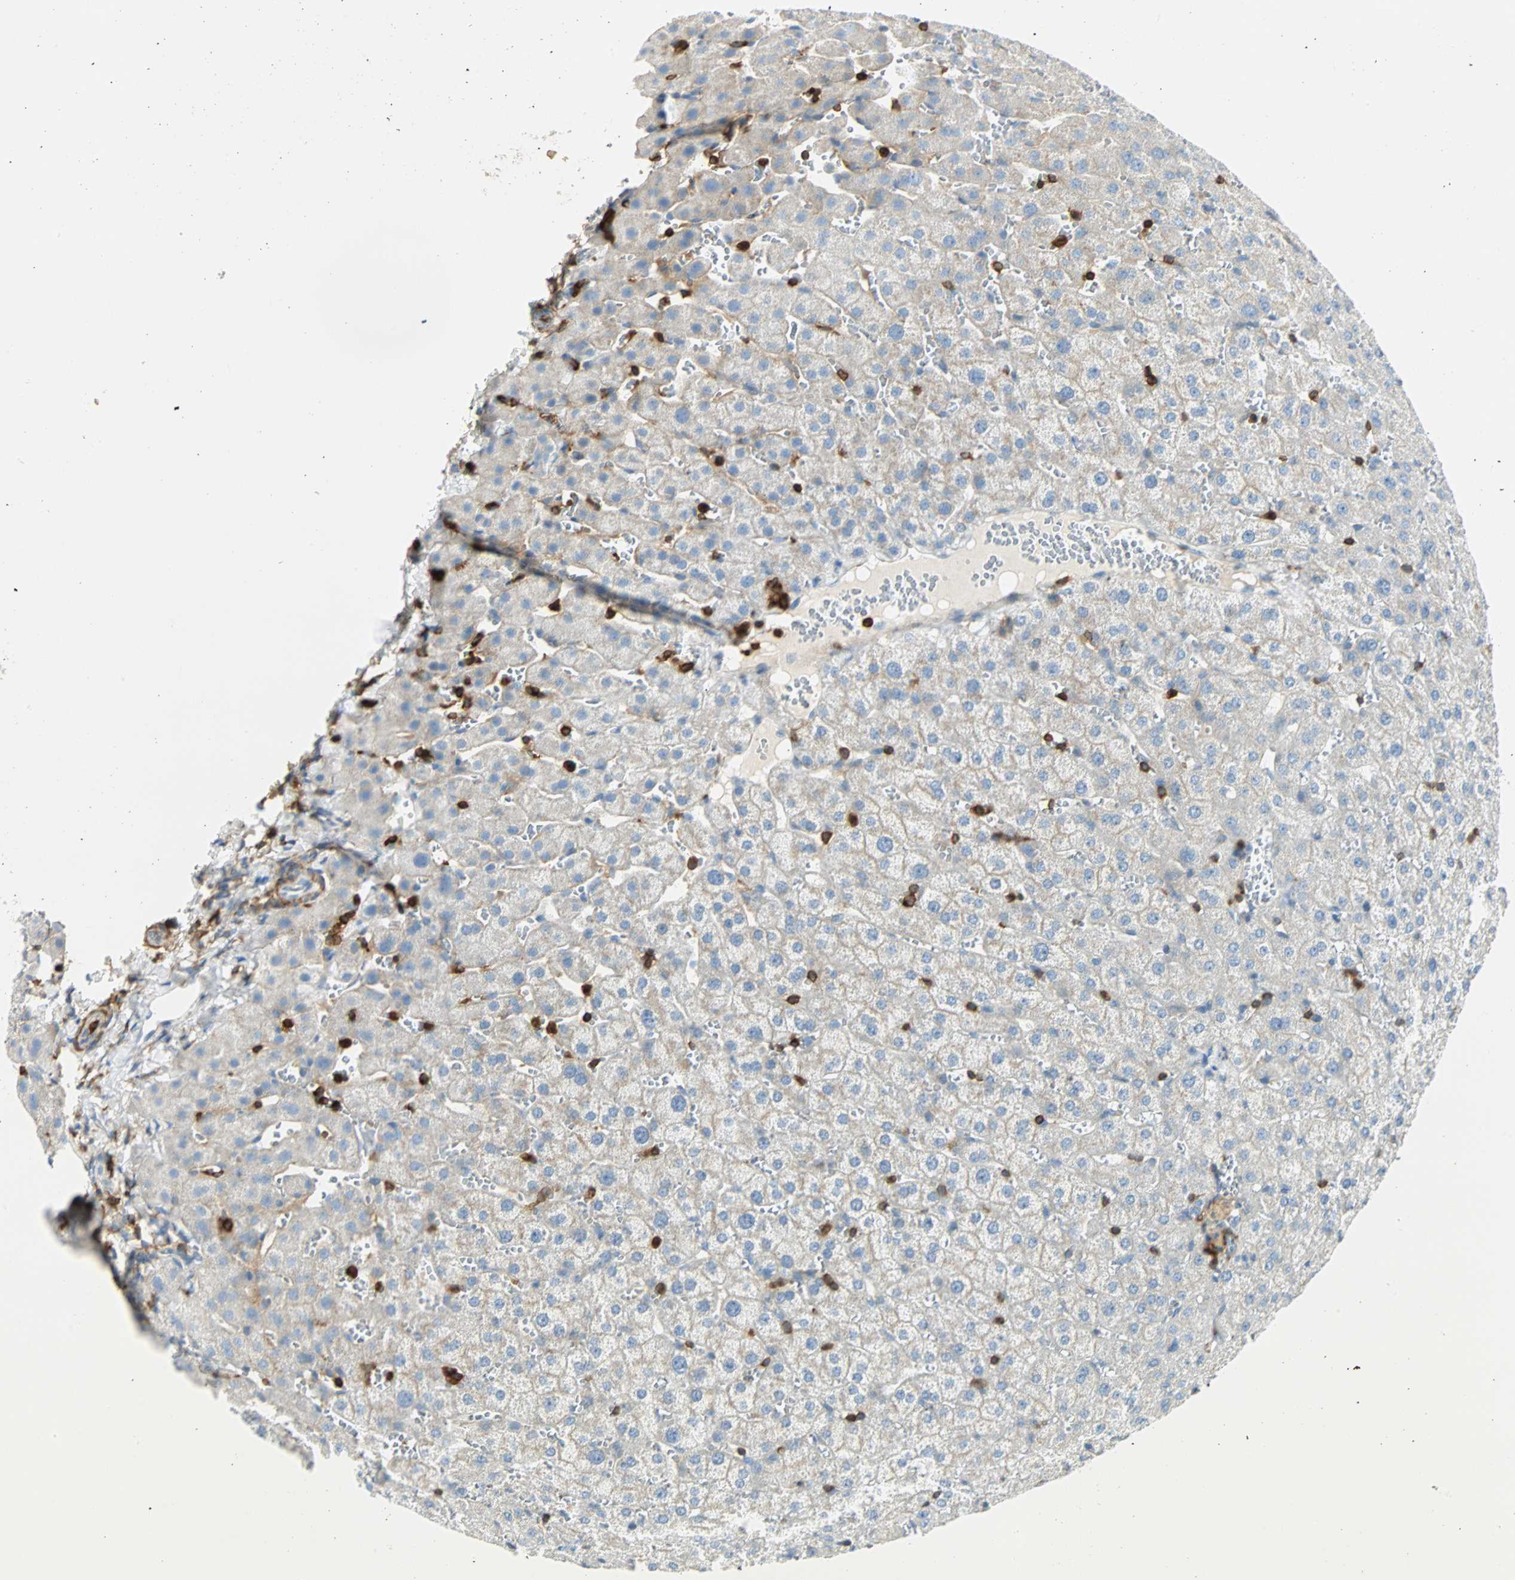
{"staining": {"intensity": "negative", "quantity": "none", "location": "none"}, "tissue": "liver", "cell_type": "Cholangiocytes", "image_type": "normal", "snomed": [{"axis": "morphology", "description": "Normal tissue, NOS"}, {"axis": "morphology", "description": "Fibrosis, NOS"}, {"axis": "topography", "description": "Liver"}], "caption": "Immunohistochemistry histopathology image of benign liver stained for a protein (brown), which displays no staining in cholangiocytes.", "gene": "FMNL1", "patient": {"sex": "female", "age": 29}}